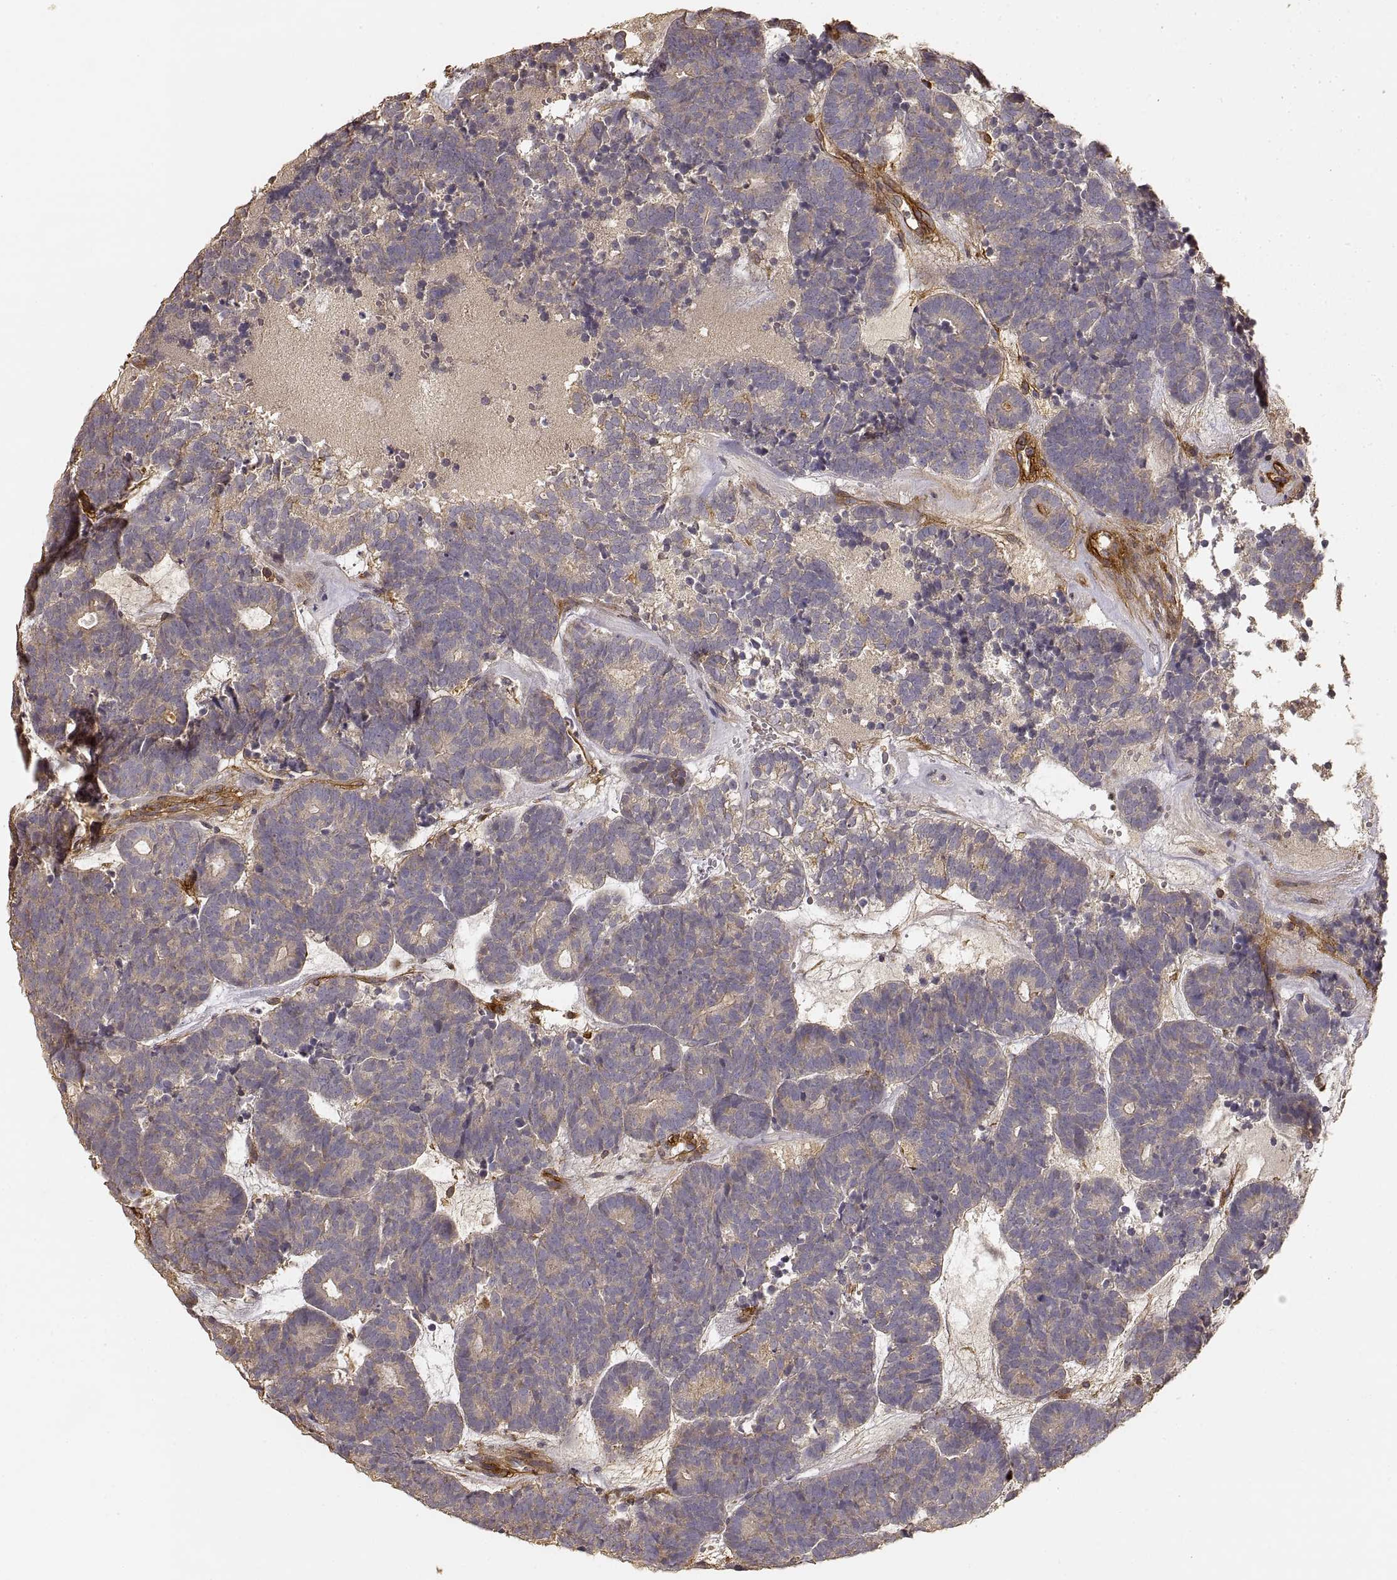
{"staining": {"intensity": "weak", "quantity": ">75%", "location": "cytoplasmic/membranous"}, "tissue": "head and neck cancer", "cell_type": "Tumor cells", "image_type": "cancer", "snomed": [{"axis": "morphology", "description": "Adenocarcinoma, NOS"}, {"axis": "topography", "description": "Head-Neck"}], "caption": "Protein expression analysis of head and neck adenocarcinoma shows weak cytoplasmic/membranous staining in about >75% of tumor cells.", "gene": "LAMA4", "patient": {"sex": "female", "age": 81}}